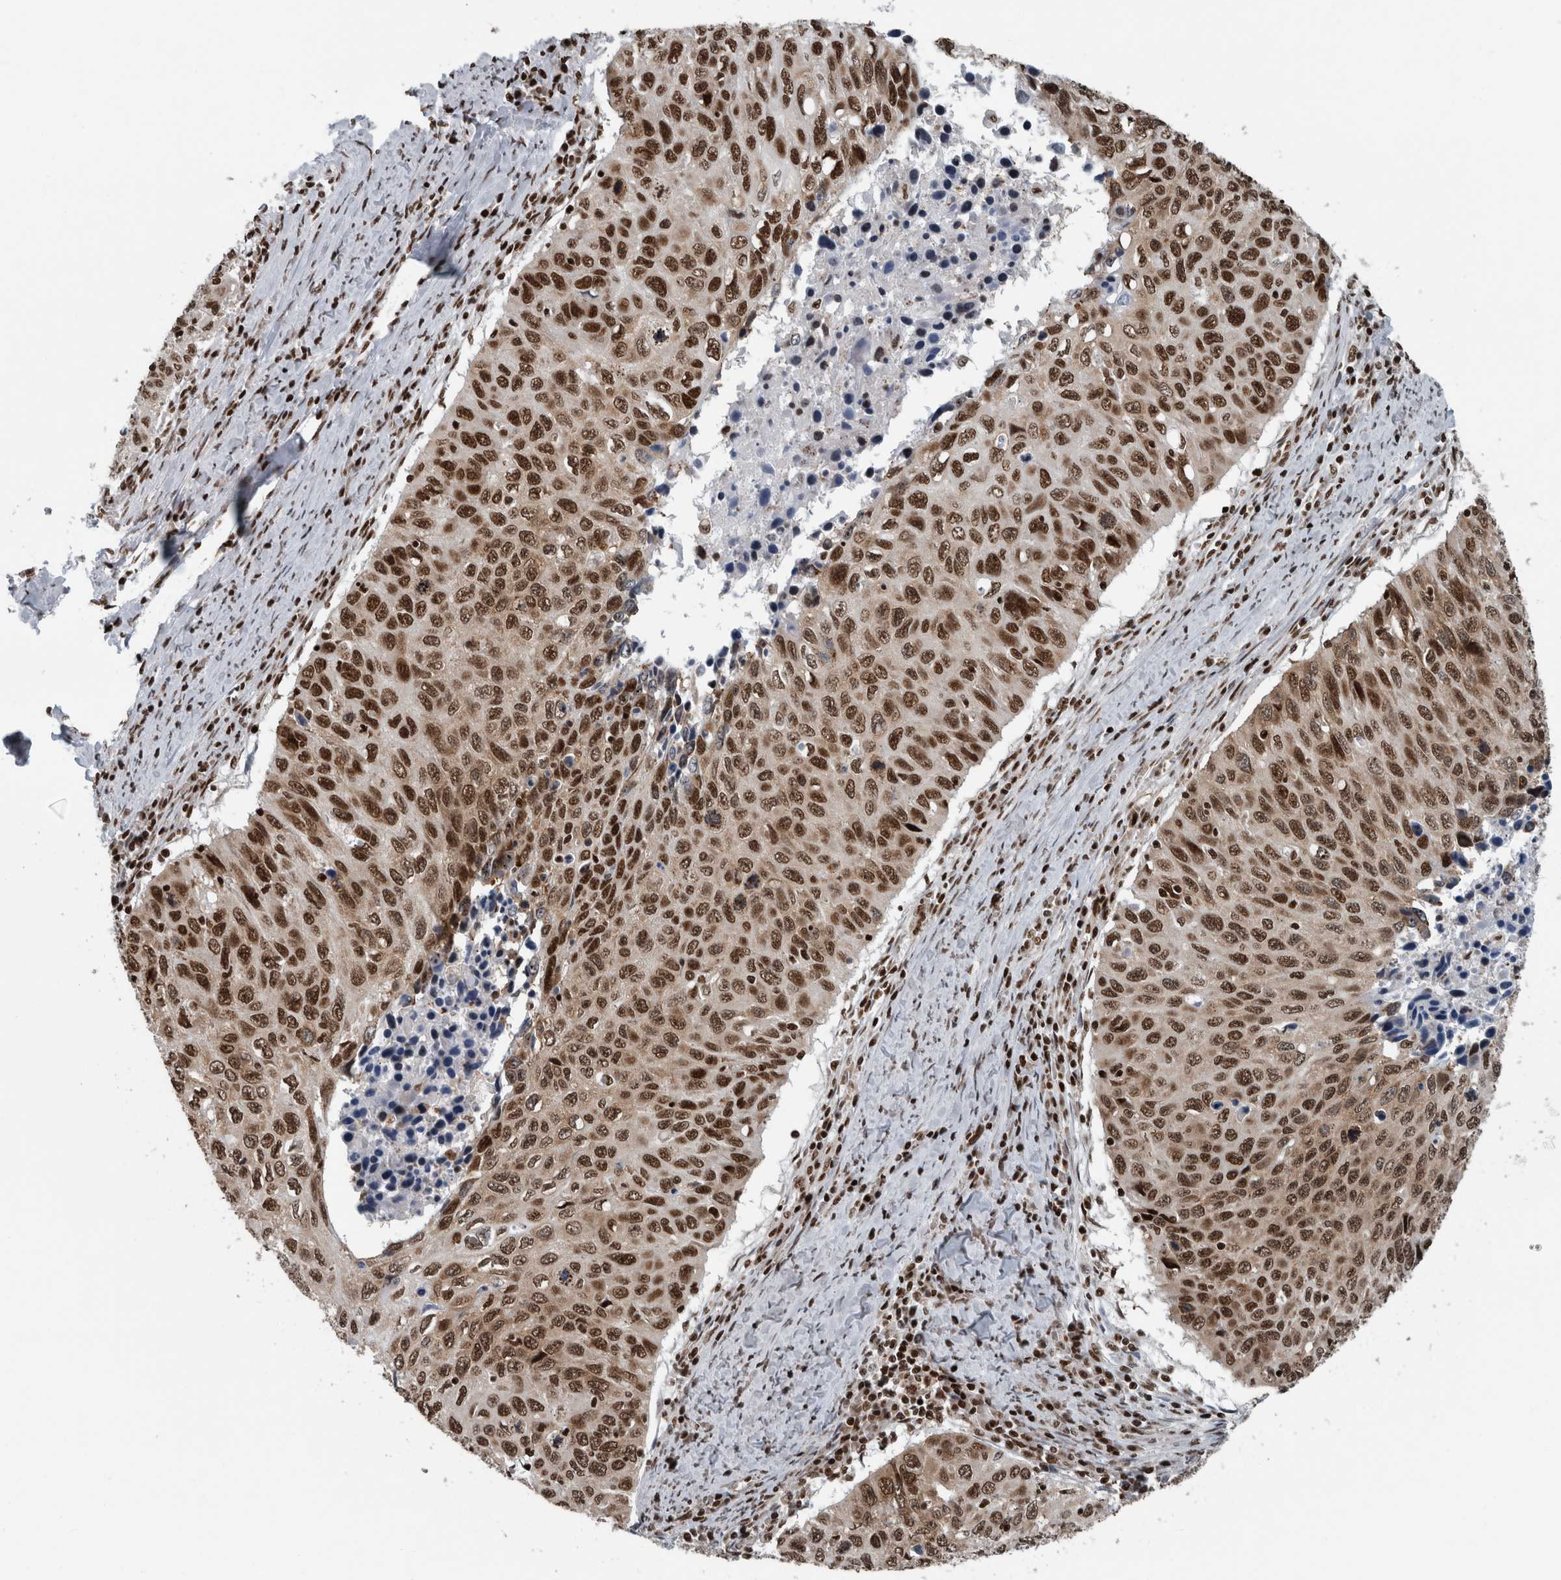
{"staining": {"intensity": "strong", "quantity": ">75%", "location": "nuclear"}, "tissue": "cervical cancer", "cell_type": "Tumor cells", "image_type": "cancer", "snomed": [{"axis": "morphology", "description": "Squamous cell carcinoma, NOS"}, {"axis": "topography", "description": "Cervix"}], "caption": "IHC (DAB) staining of cervical cancer (squamous cell carcinoma) displays strong nuclear protein positivity in approximately >75% of tumor cells.", "gene": "DNMT3A", "patient": {"sex": "female", "age": 53}}